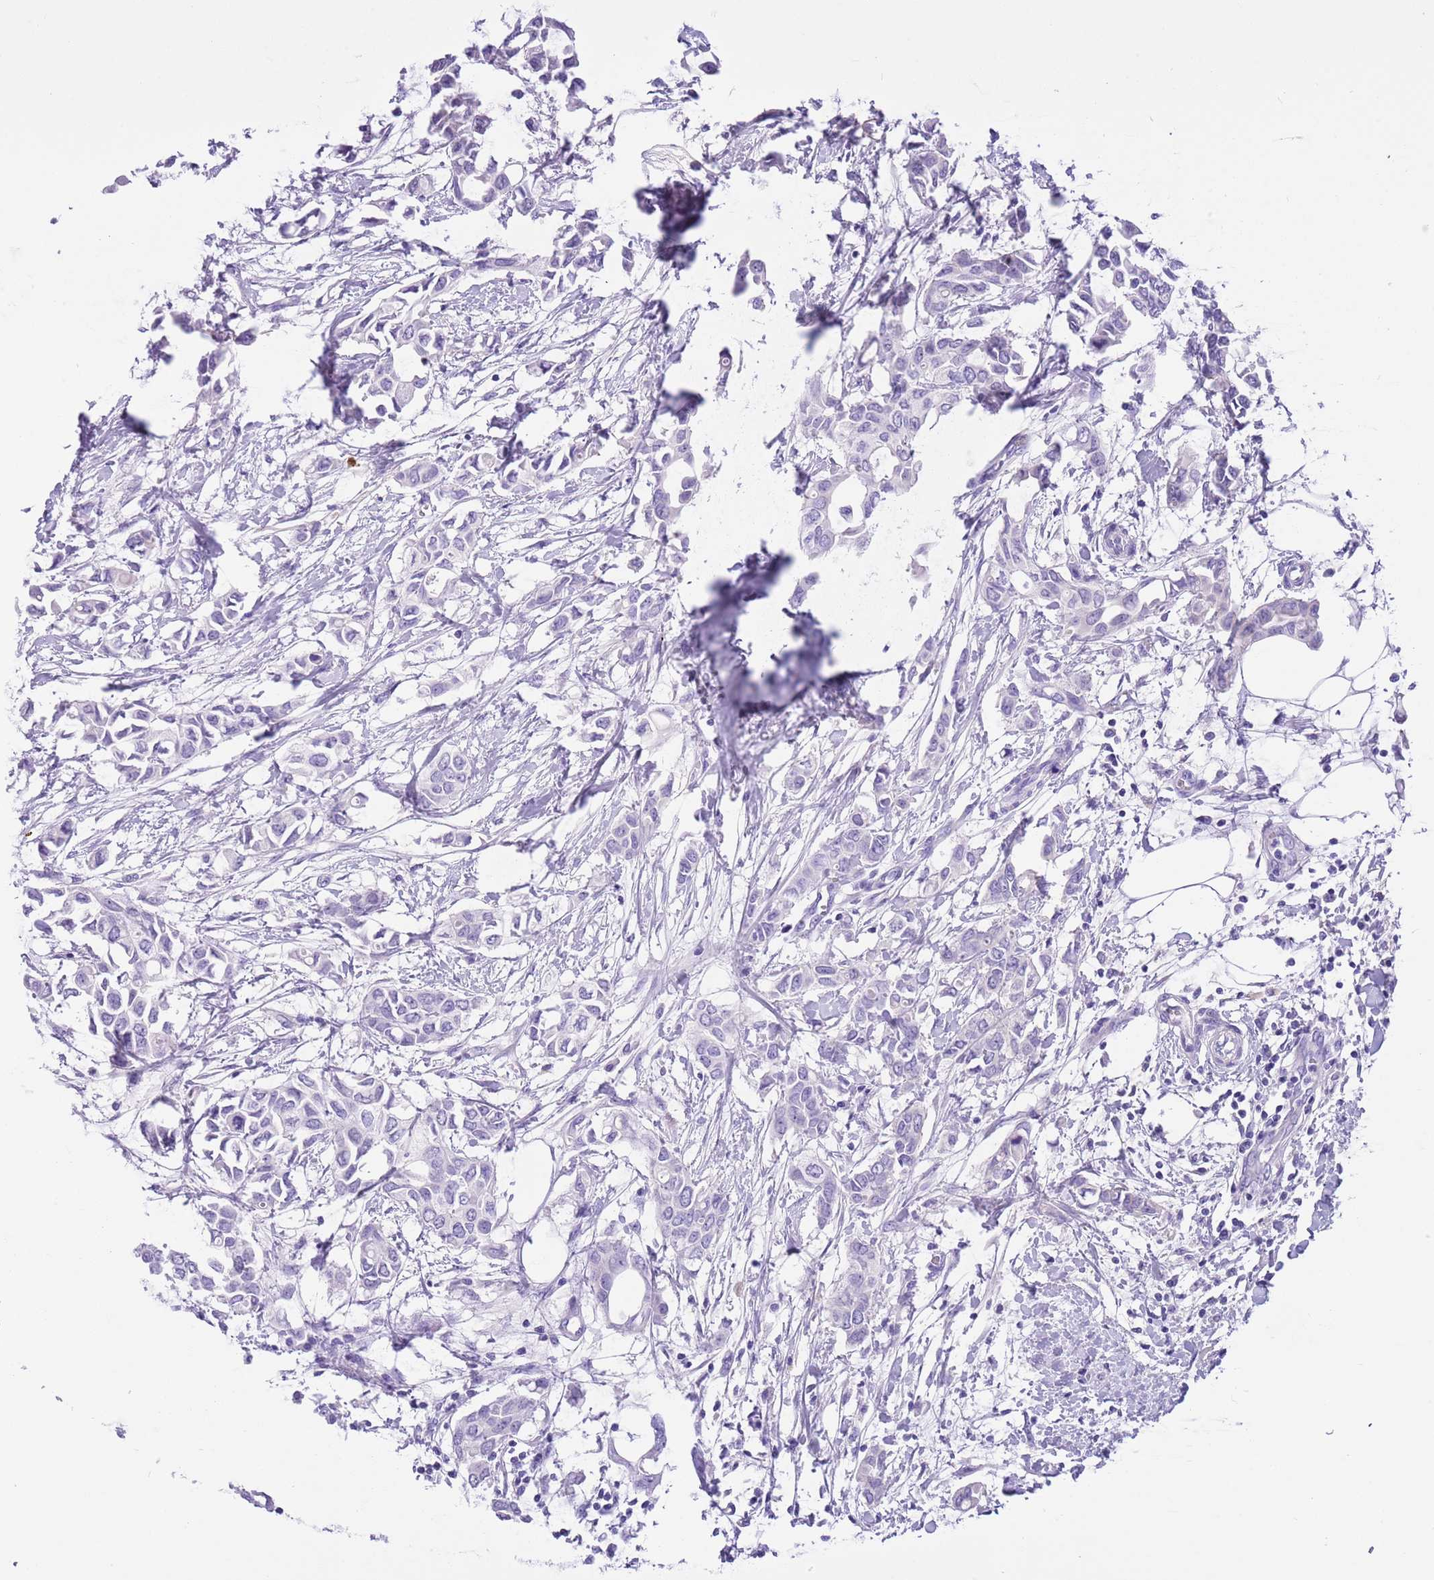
{"staining": {"intensity": "negative", "quantity": "none", "location": "none"}, "tissue": "breast cancer", "cell_type": "Tumor cells", "image_type": "cancer", "snomed": [{"axis": "morphology", "description": "Duct carcinoma"}, {"axis": "topography", "description": "Breast"}], "caption": "Immunohistochemical staining of human breast cancer reveals no significant positivity in tumor cells.", "gene": "TBC1D10B", "patient": {"sex": "female", "age": 41}}